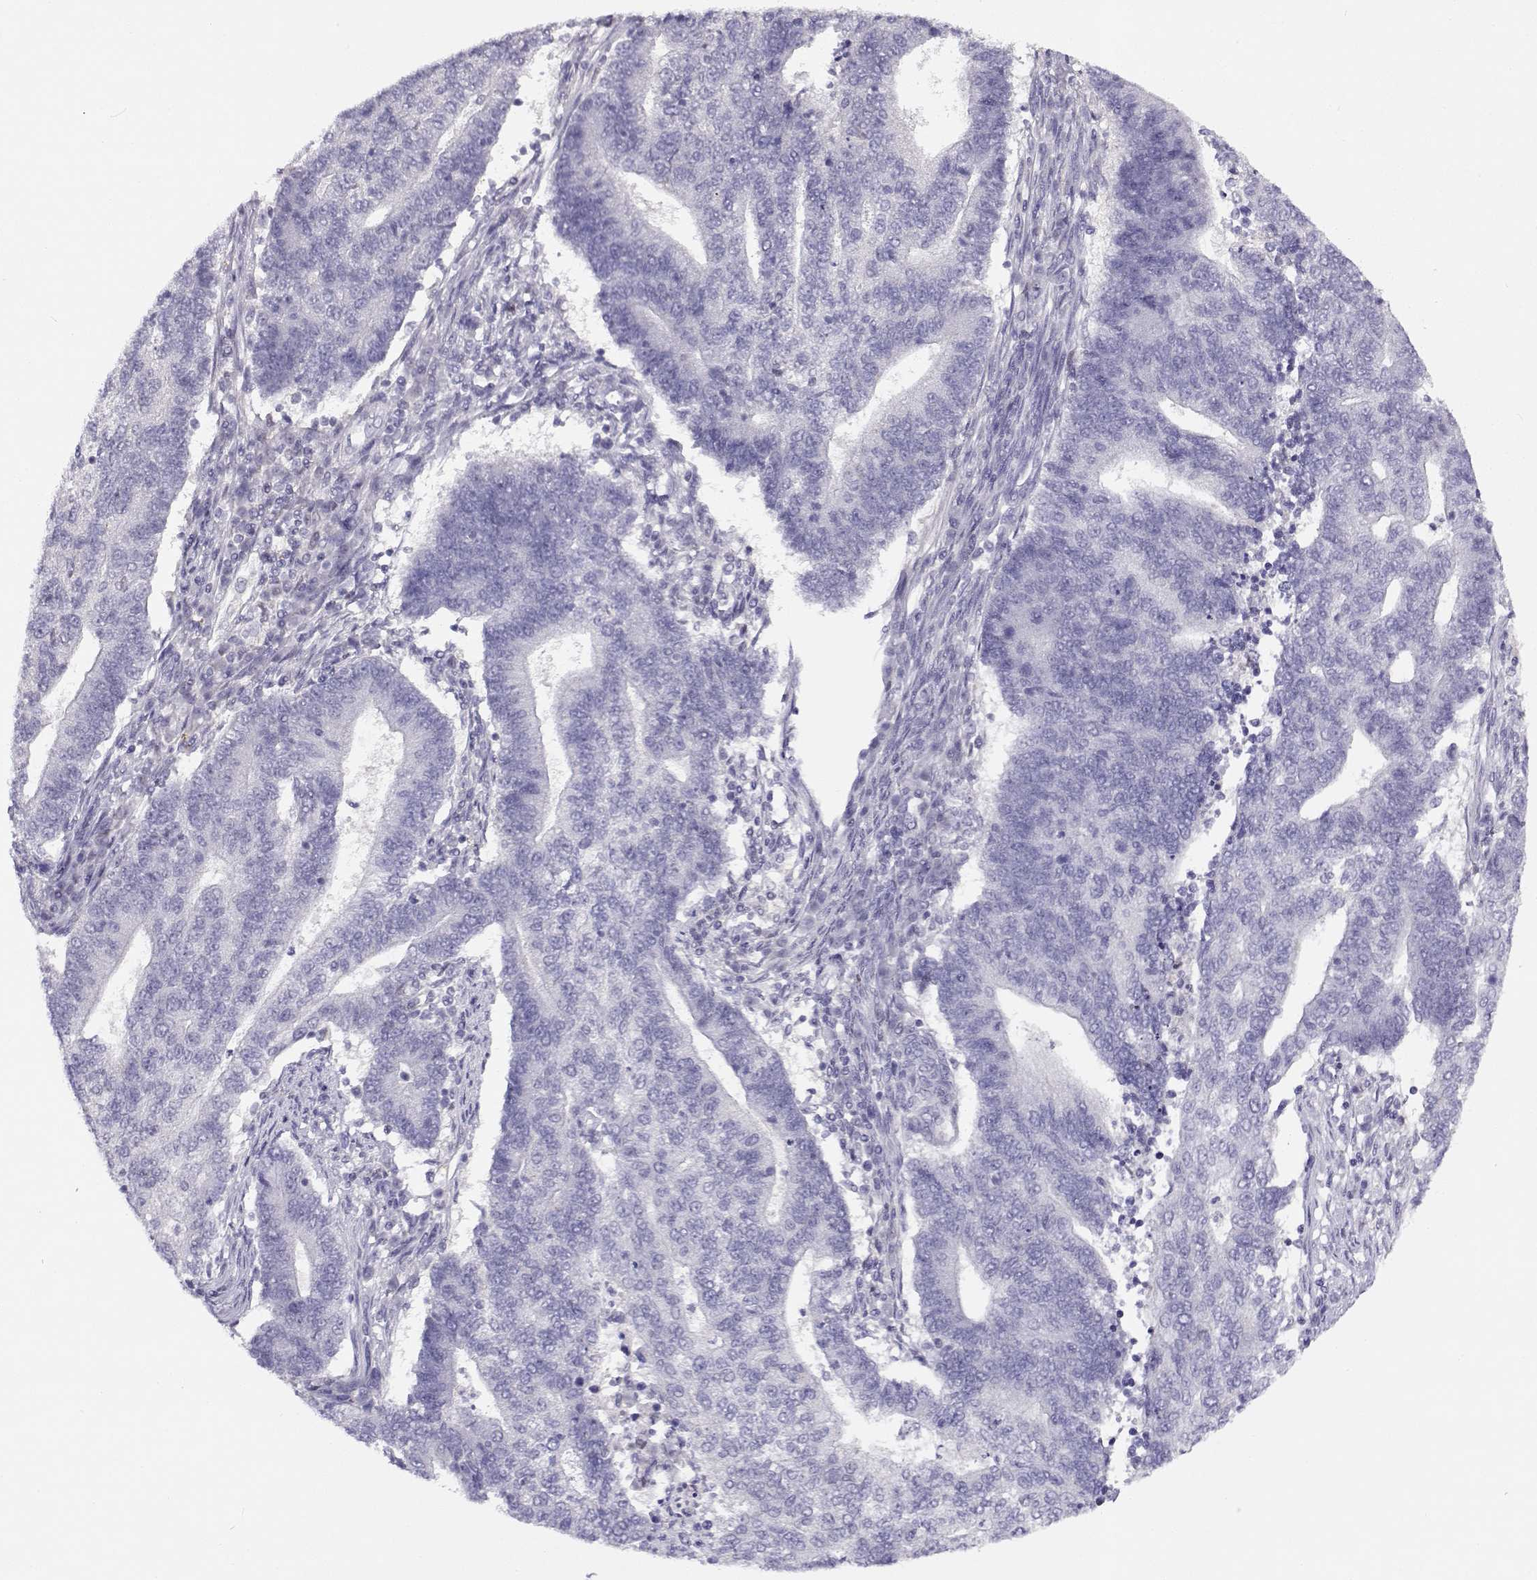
{"staining": {"intensity": "negative", "quantity": "none", "location": "none"}, "tissue": "endometrial cancer", "cell_type": "Tumor cells", "image_type": "cancer", "snomed": [{"axis": "morphology", "description": "Adenocarcinoma, NOS"}, {"axis": "topography", "description": "Uterus"}, {"axis": "topography", "description": "Endometrium"}], "caption": "The image shows no significant expression in tumor cells of endometrial adenocarcinoma.", "gene": "FEZF1", "patient": {"sex": "female", "age": 54}}